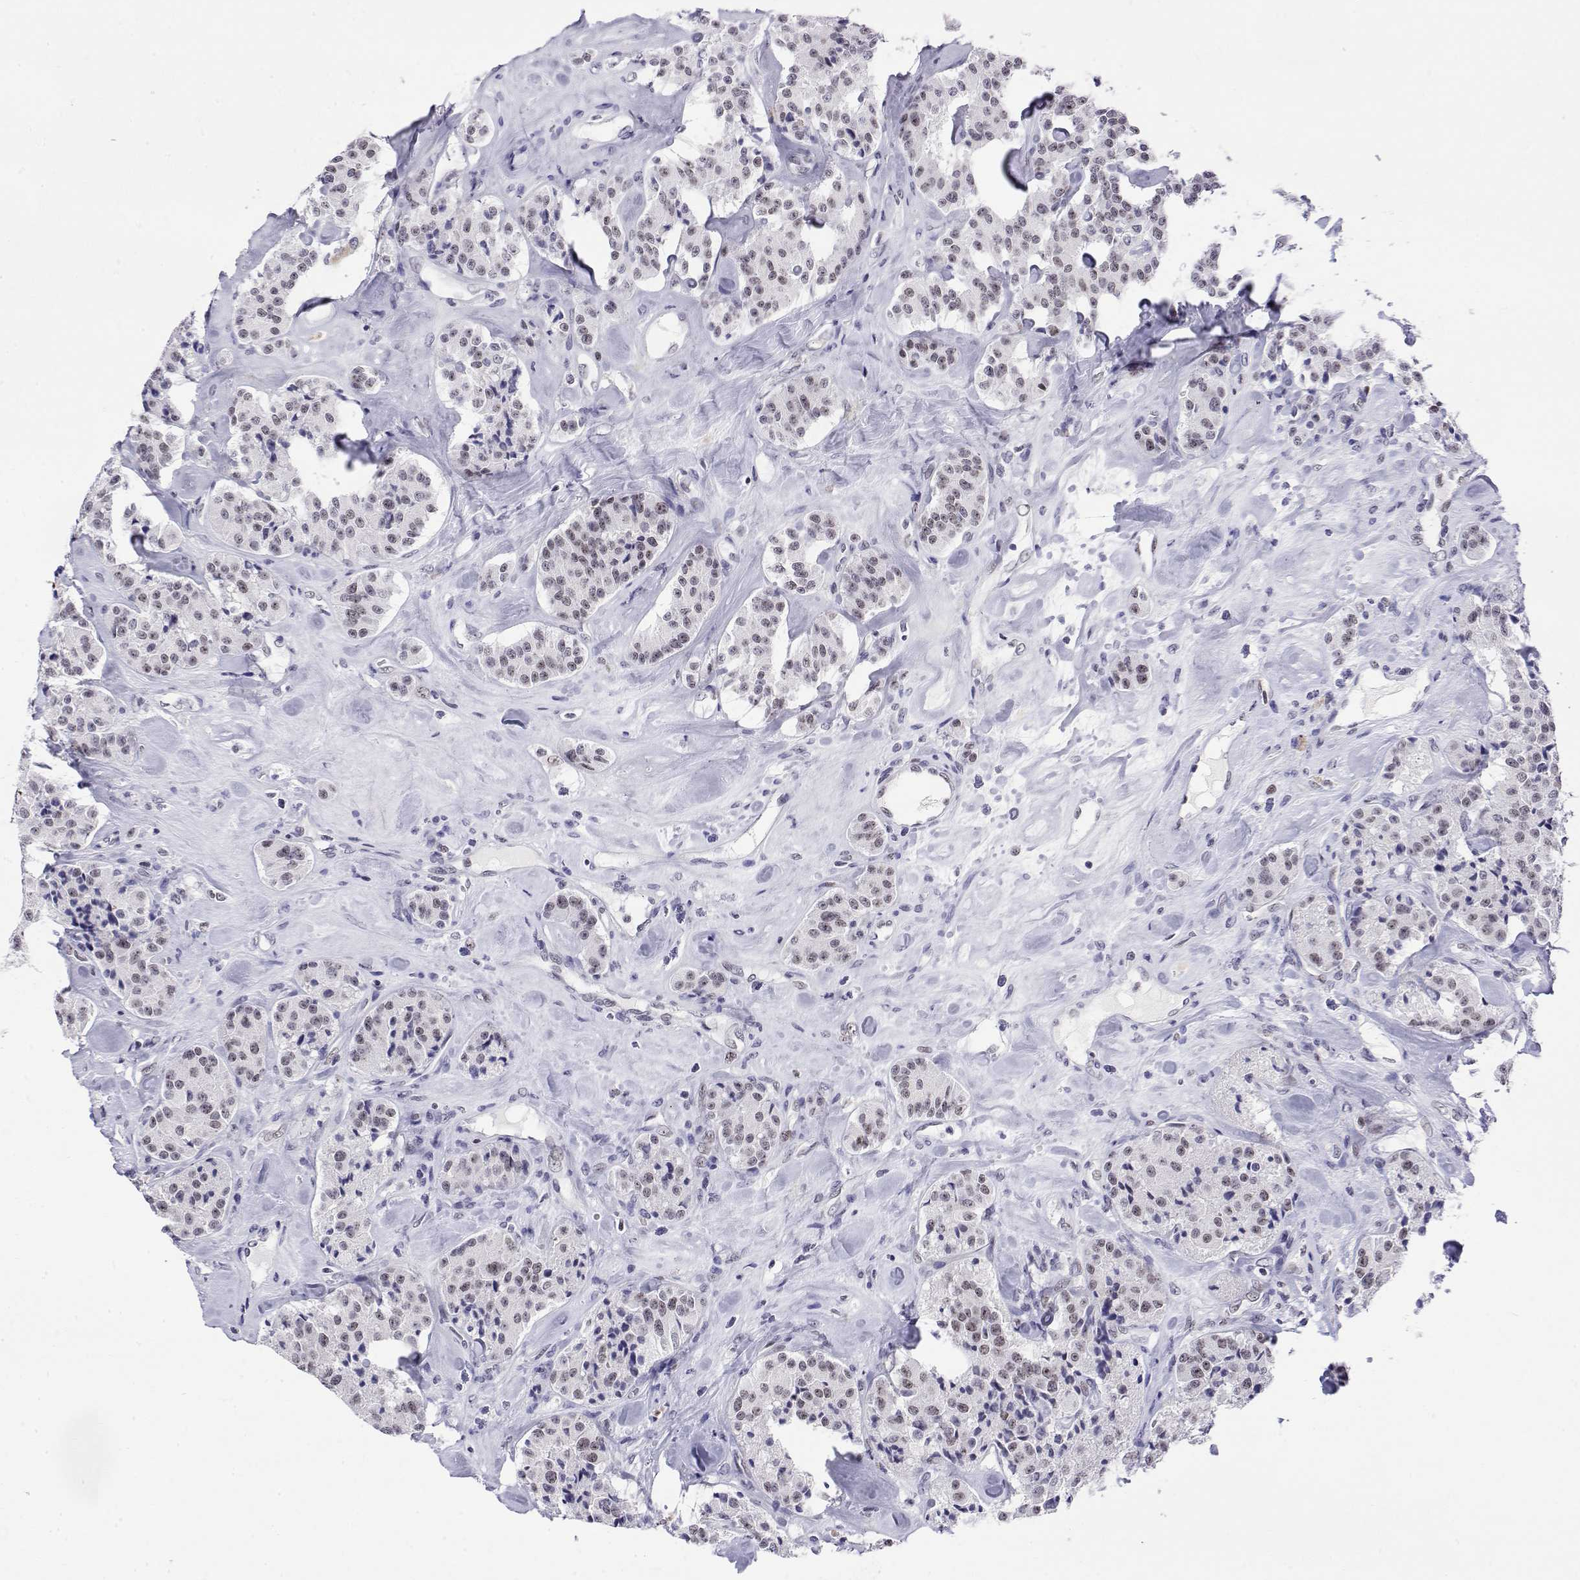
{"staining": {"intensity": "negative", "quantity": "none", "location": "none"}, "tissue": "carcinoid", "cell_type": "Tumor cells", "image_type": "cancer", "snomed": [{"axis": "morphology", "description": "Carcinoid, malignant, NOS"}, {"axis": "topography", "description": "Pancreas"}], "caption": "High magnification brightfield microscopy of malignant carcinoid stained with DAB (brown) and counterstained with hematoxylin (blue): tumor cells show no significant expression.", "gene": "POLDIP3", "patient": {"sex": "male", "age": 41}}